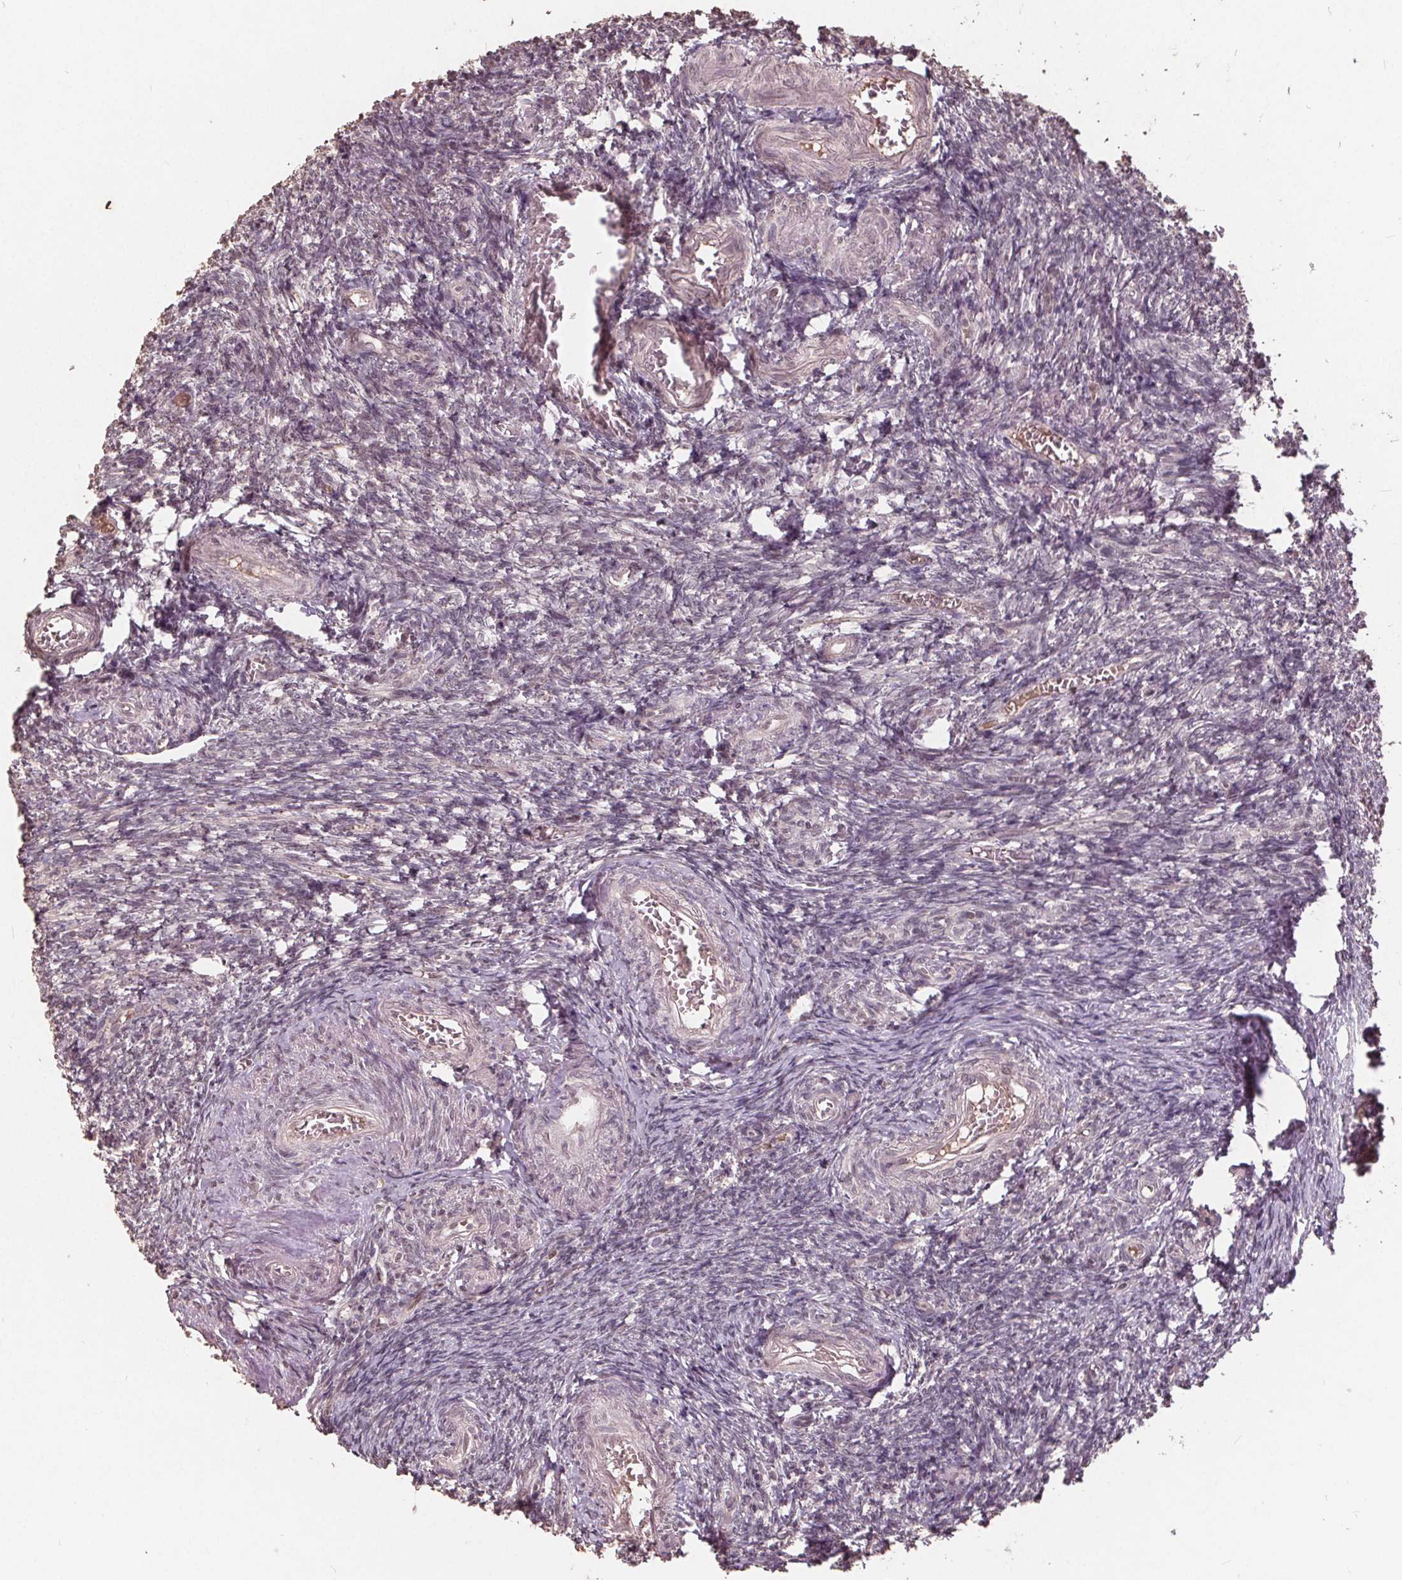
{"staining": {"intensity": "weak", "quantity": "25%-75%", "location": "cytoplasmic/membranous"}, "tissue": "ovary", "cell_type": "Follicle cells", "image_type": "normal", "snomed": [{"axis": "morphology", "description": "Normal tissue, NOS"}, {"axis": "topography", "description": "Ovary"}], "caption": "Immunohistochemistry (IHC) histopathology image of unremarkable ovary: ovary stained using immunohistochemistry (IHC) demonstrates low levels of weak protein expression localized specifically in the cytoplasmic/membranous of follicle cells, appearing as a cytoplasmic/membranous brown color.", "gene": "DNMT3B", "patient": {"sex": "female", "age": 39}}